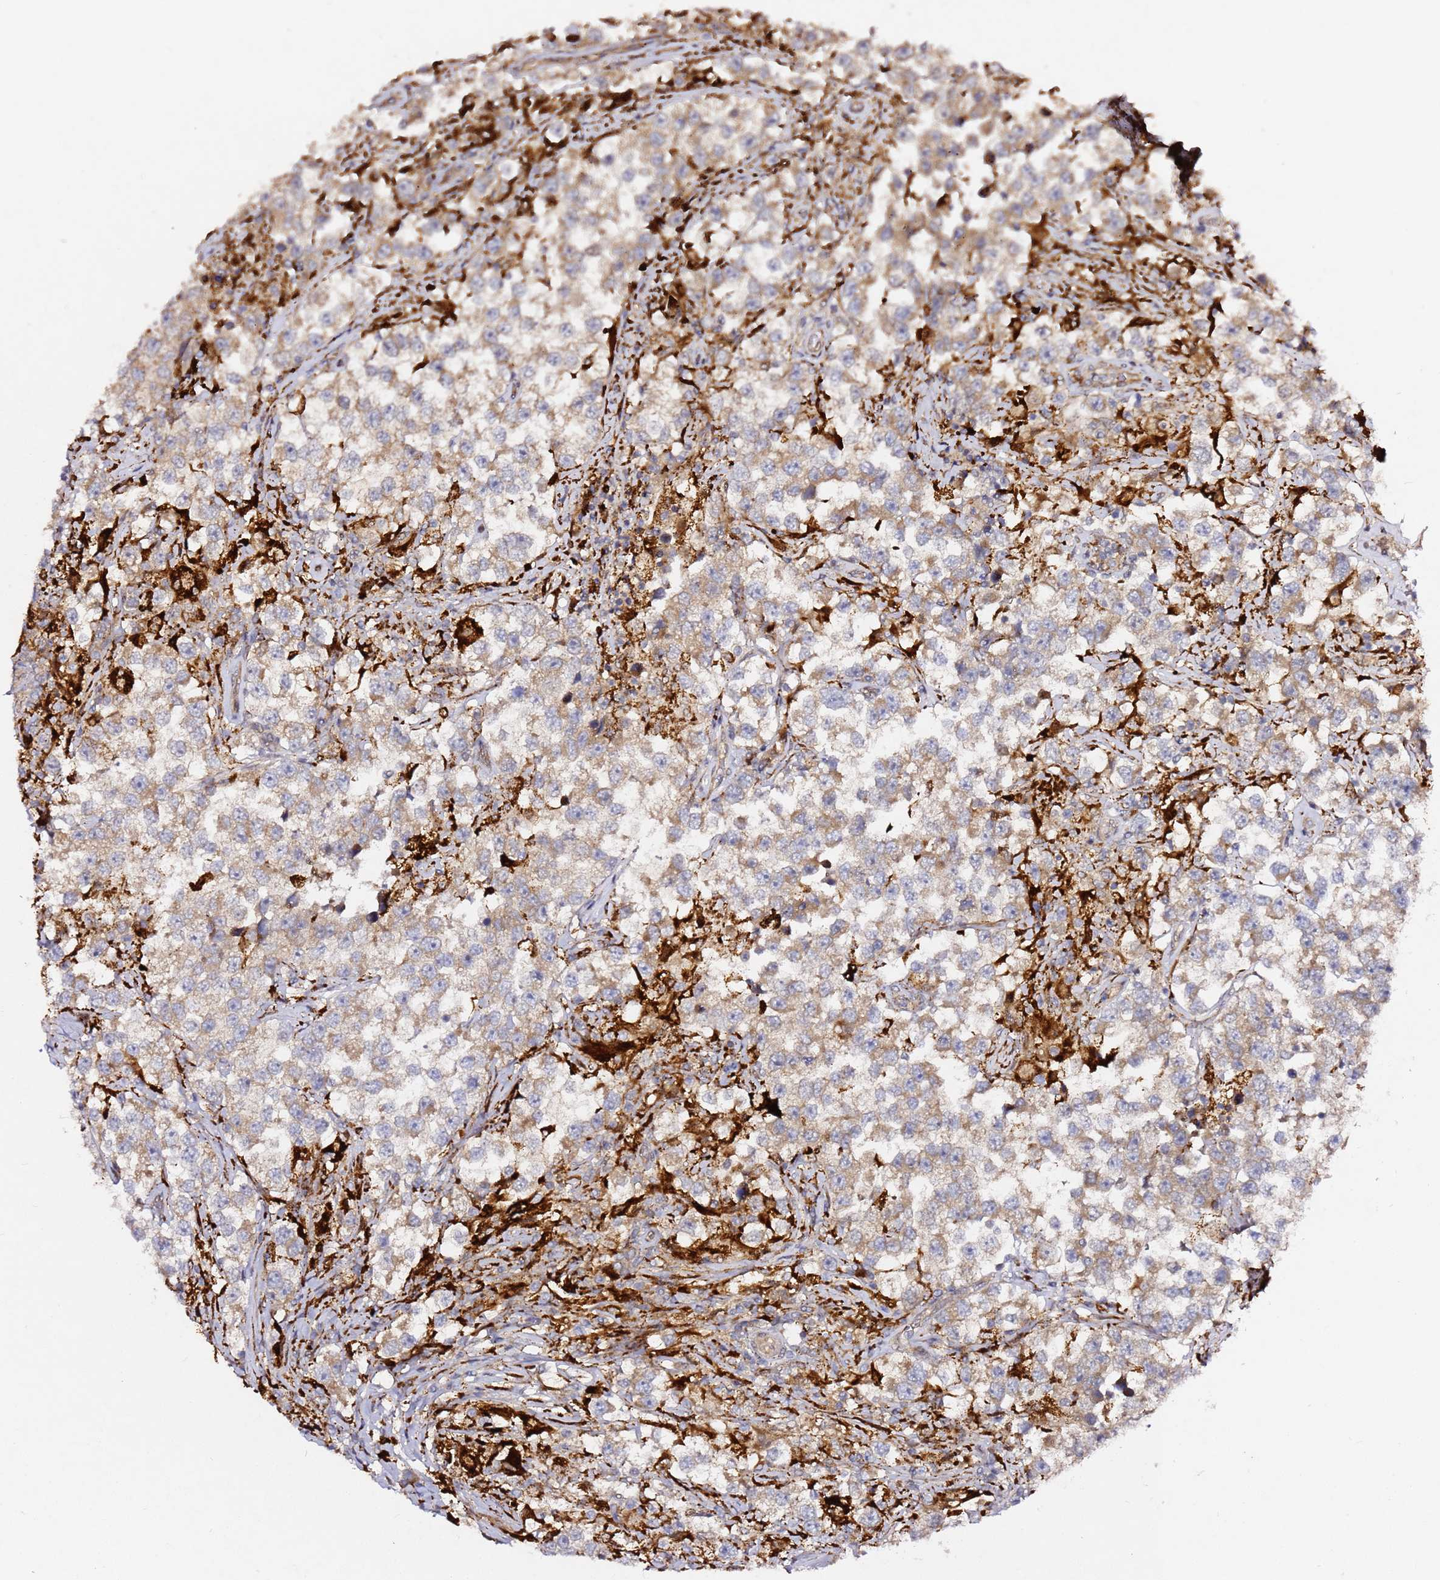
{"staining": {"intensity": "weak", "quantity": ">75%", "location": "cytoplasmic/membranous"}, "tissue": "testis cancer", "cell_type": "Tumor cells", "image_type": "cancer", "snomed": [{"axis": "morphology", "description": "Seminoma, NOS"}, {"axis": "topography", "description": "Testis"}], "caption": "This is a micrograph of immunohistochemistry (IHC) staining of testis cancer, which shows weak expression in the cytoplasmic/membranous of tumor cells.", "gene": "ALG11", "patient": {"sex": "male", "age": 46}}